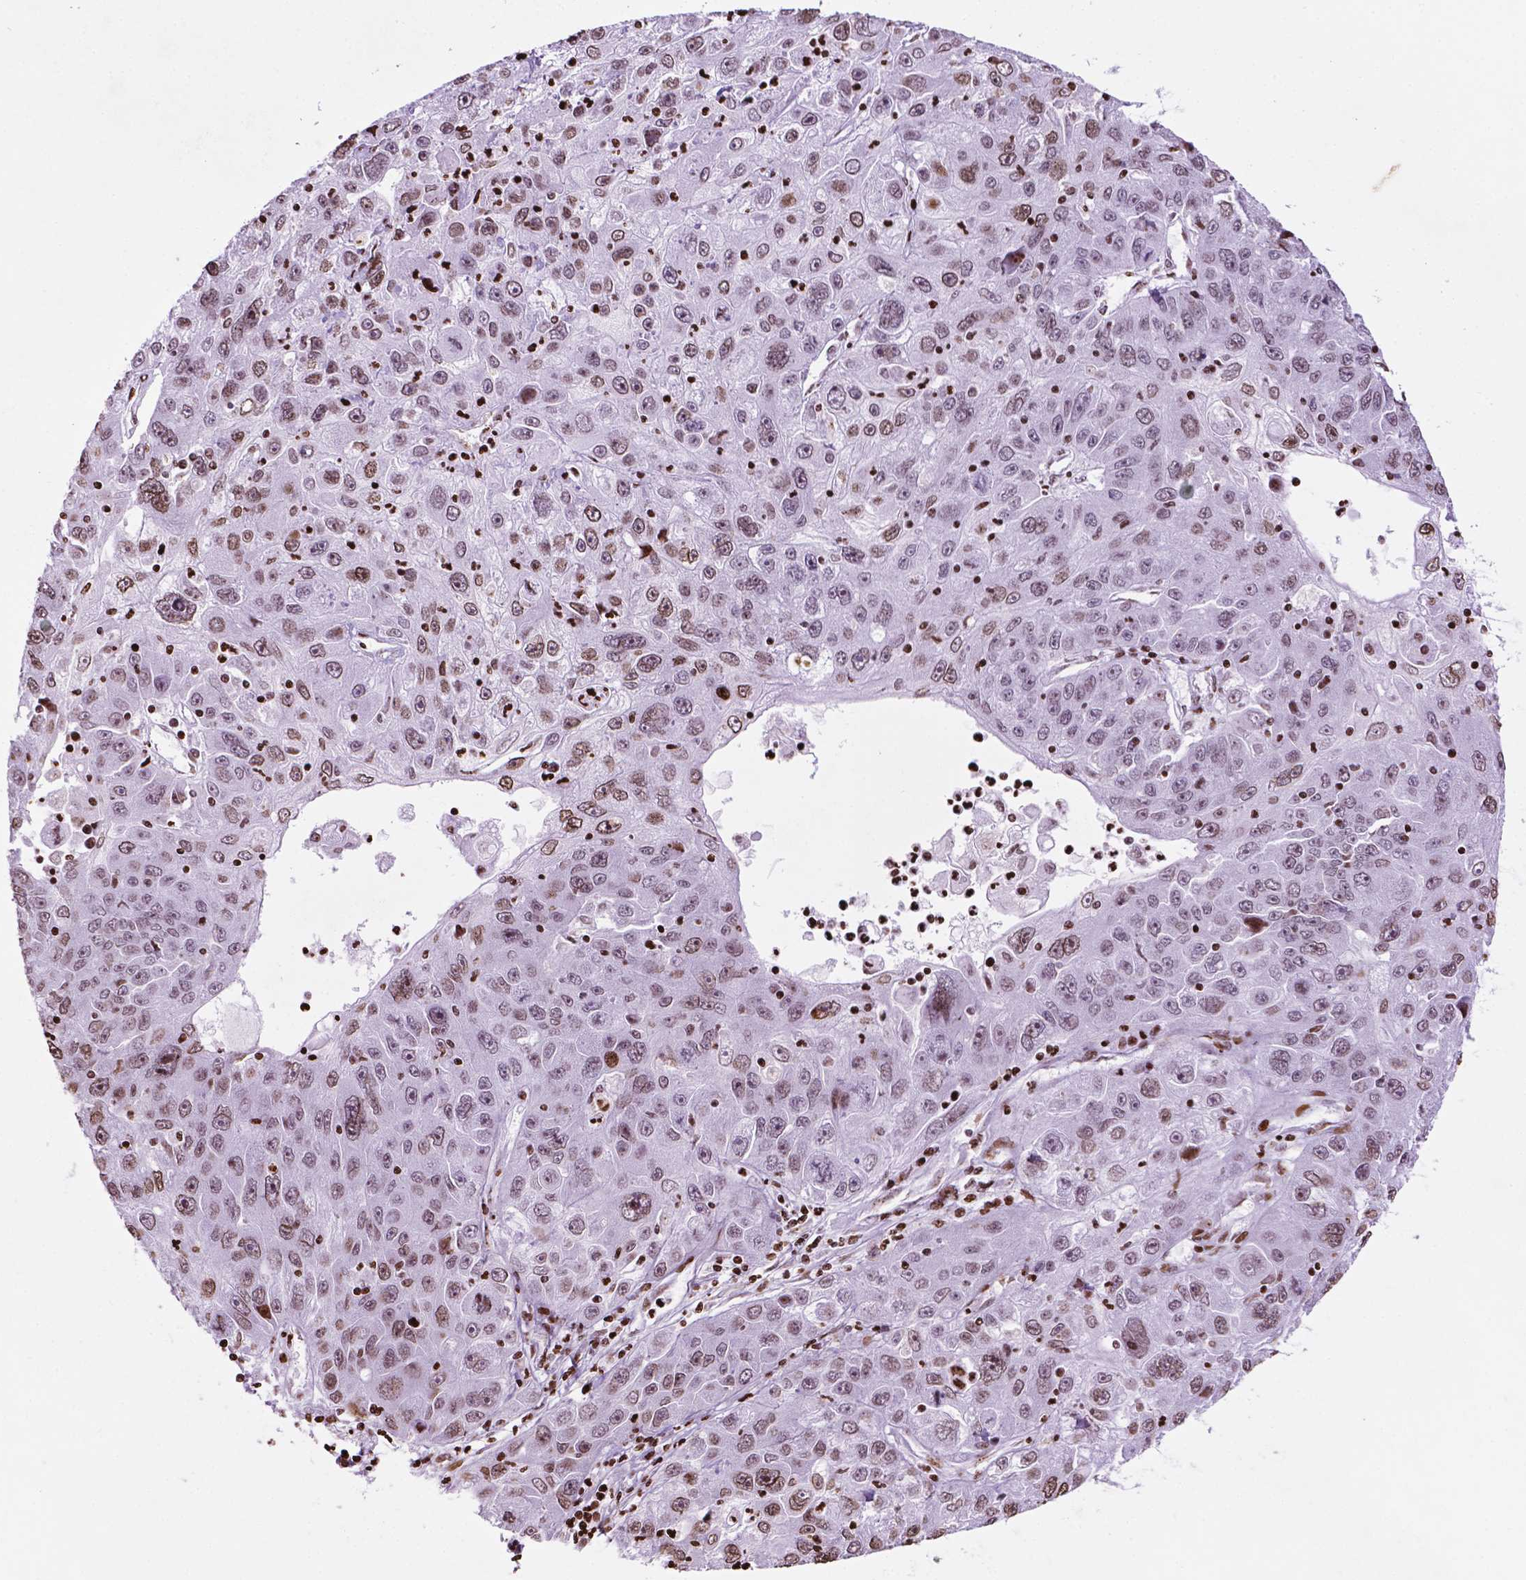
{"staining": {"intensity": "moderate", "quantity": "25%-75%", "location": "nuclear"}, "tissue": "stomach cancer", "cell_type": "Tumor cells", "image_type": "cancer", "snomed": [{"axis": "morphology", "description": "Adenocarcinoma, NOS"}, {"axis": "topography", "description": "Stomach"}], "caption": "High-power microscopy captured an immunohistochemistry (IHC) micrograph of adenocarcinoma (stomach), revealing moderate nuclear expression in about 25%-75% of tumor cells.", "gene": "TMEM250", "patient": {"sex": "male", "age": 56}}